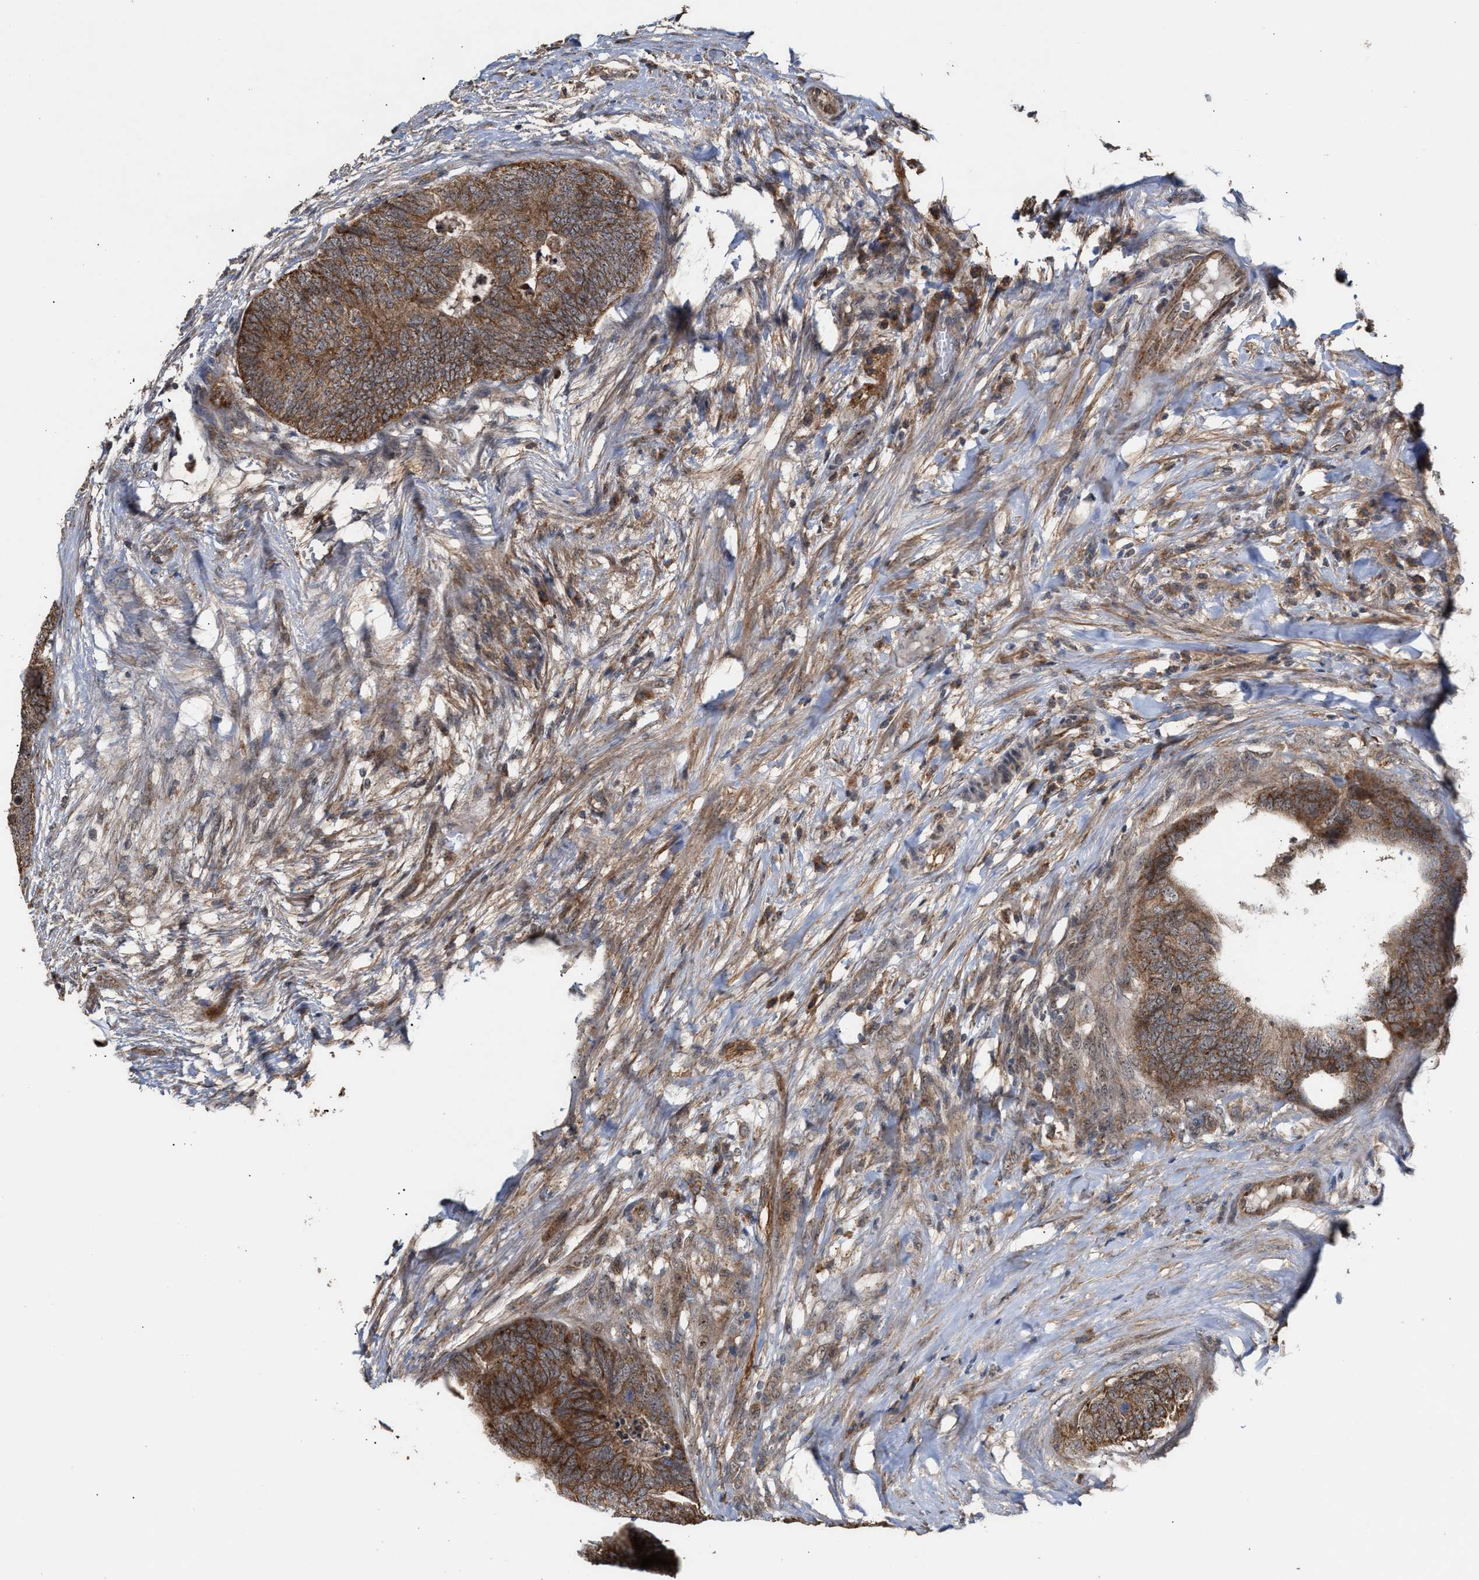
{"staining": {"intensity": "moderate", "quantity": ">75%", "location": "cytoplasmic/membranous"}, "tissue": "colorectal cancer", "cell_type": "Tumor cells", "image_type": "cancer", "snomed": [{"axis": "morphology", "description": "Adenocarcinoma, NOS"}, {"axis": "topography", "description": "Colon"}], "caption": "IHC micrograph of neoplastic tissue: colorectal cancer (adenocarcinoma) stained using immunohistochemistry (IHC) reveals medium levels of moderate protein expression localized specifically in the cytoplasmic/membranous of tumor cells, appearing as a cytoplasmic/membranous brown color.", "gene": "EXOSC2", "patient": {"sex": "female", "age": 67}}